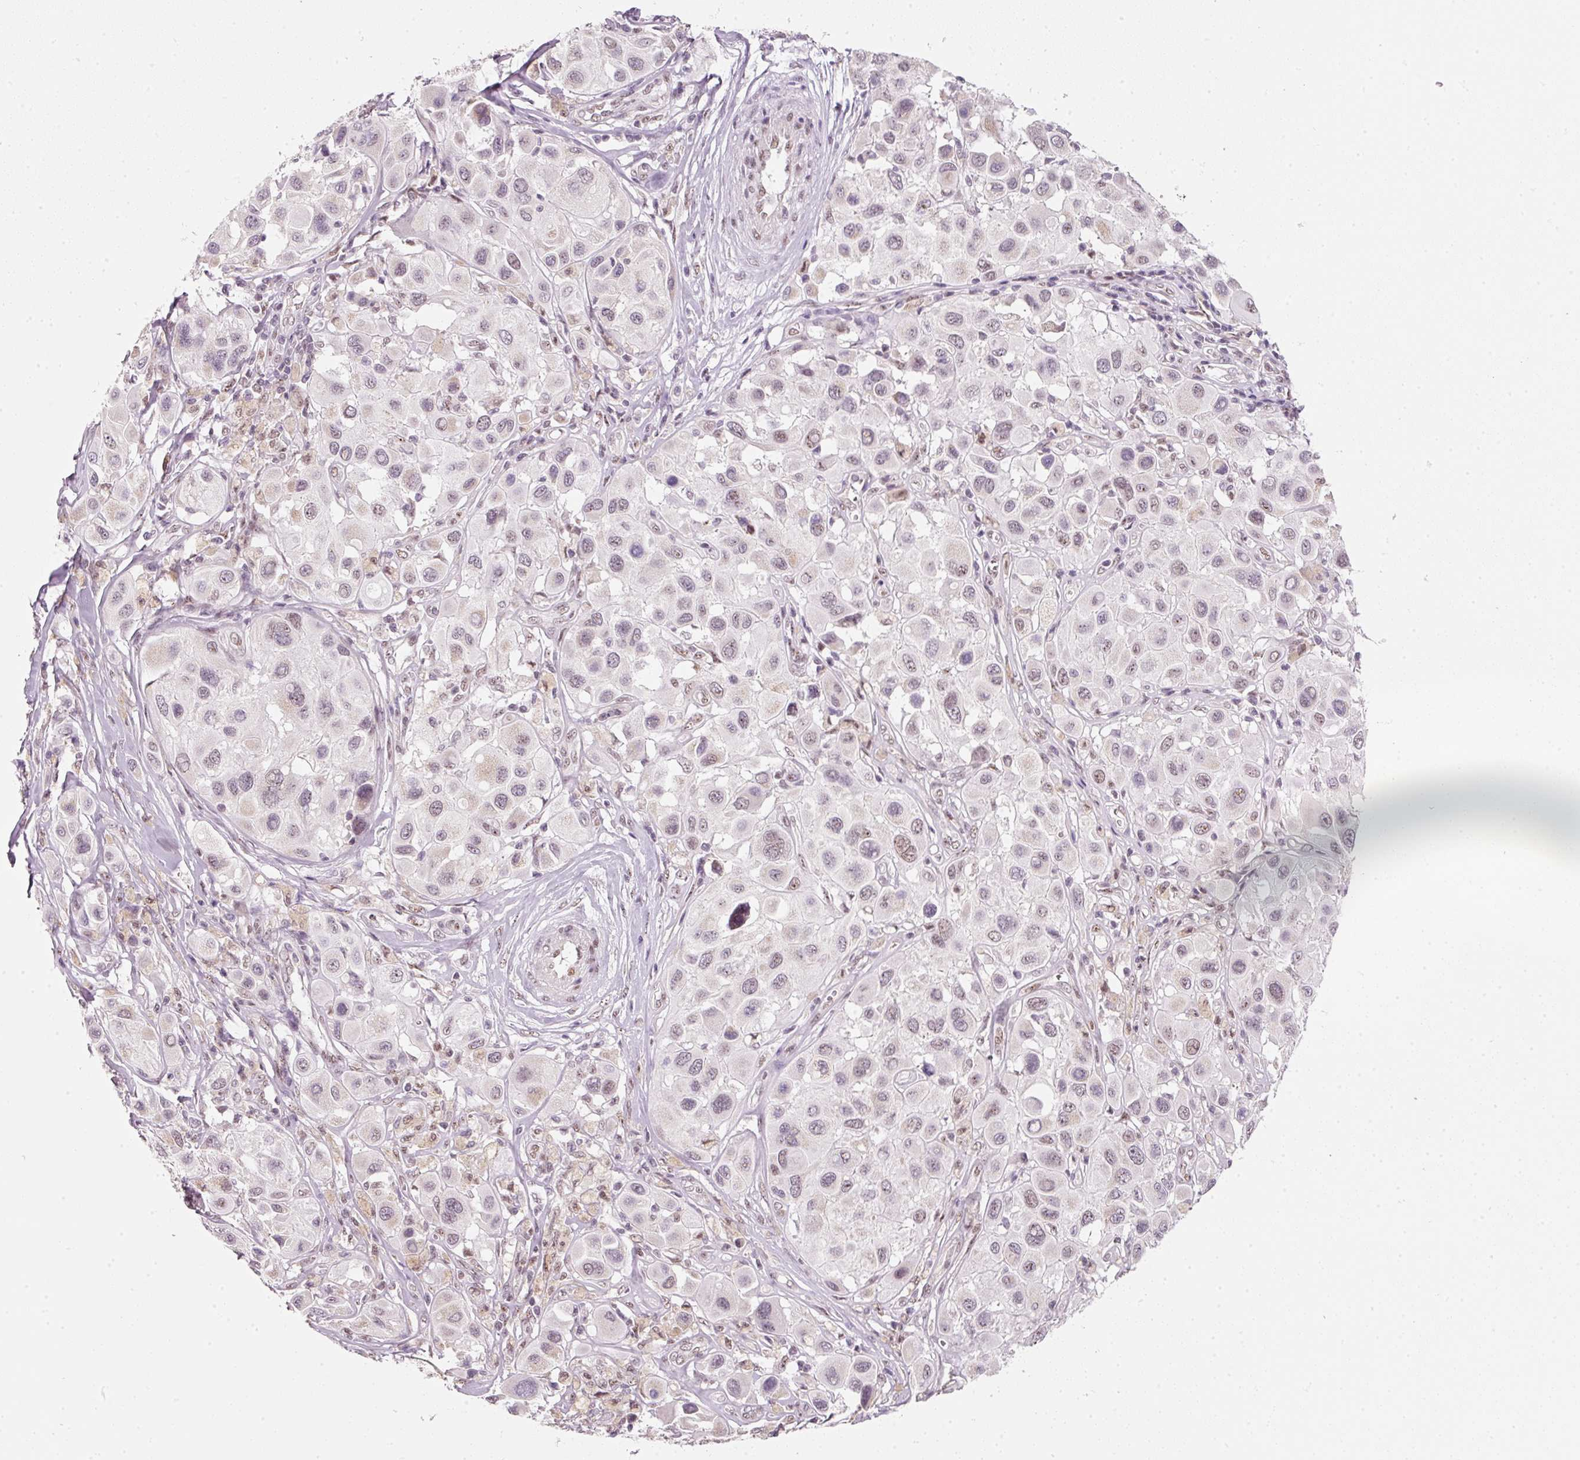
{"staining": {"intensity": "weak", "quantity": "<25%", "location": "nuclear"}, "tissue": "melanoma", "cell_type": "Tumor cells", "image_type": "cancer", "snomed": [{"axis": "morphology", "description": "Malignant melanoma, Metastatic site"}, {"axis": "topography", "description": "Skin"}], "caption": "Immunohistochemistry (IHC) of human melanoma shows no staining in tumor cells. (DAB immunohistochemistry (IHC) visualized using brightfield microscopy, high magnification).", "gene": "FSTL3", "patient": {"sex": "male", "age": 41}}